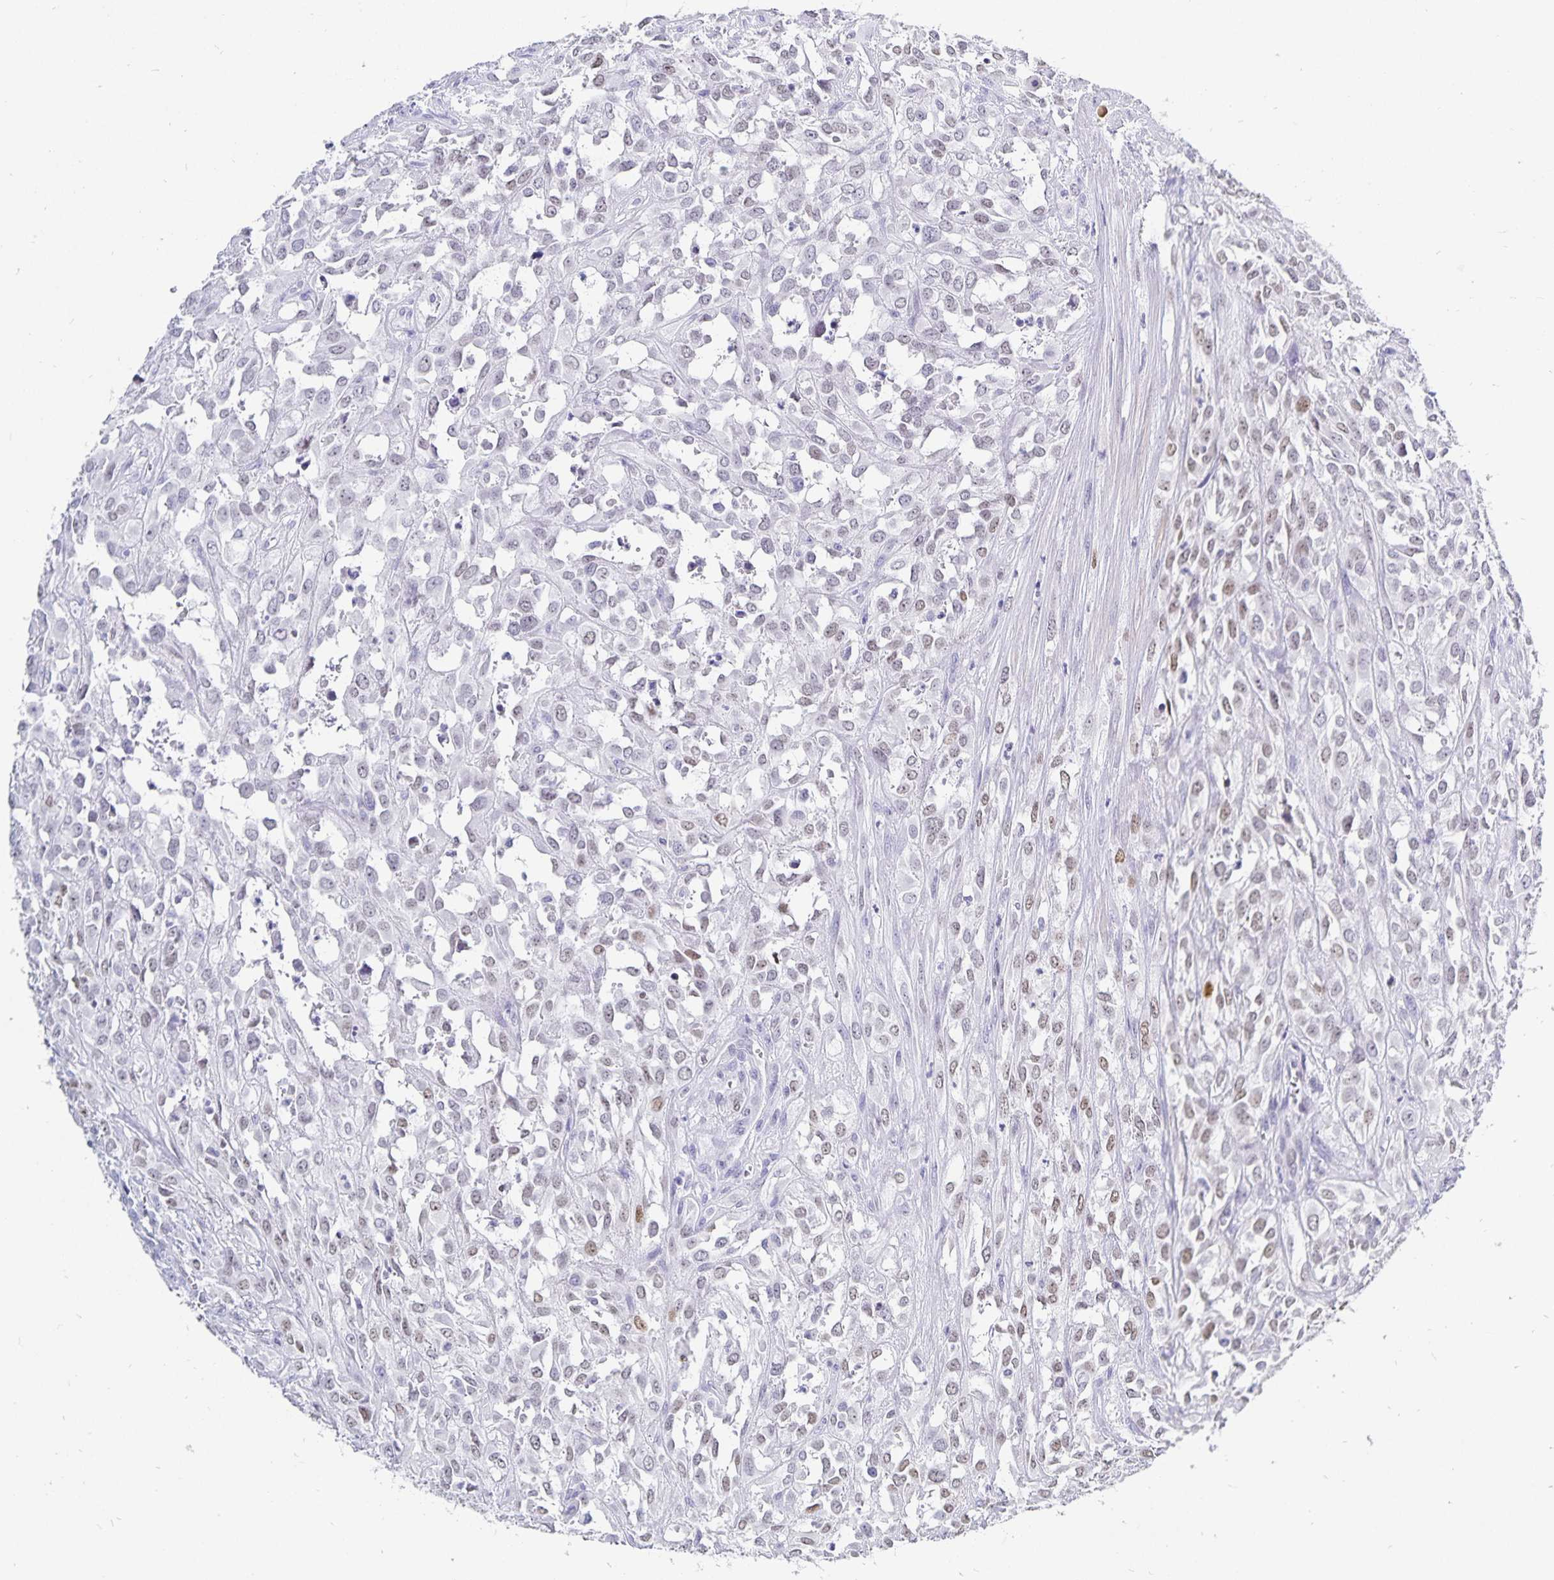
{"staining": {"intensity": "weak", "quantity": "<25%", "location": "nuclear"}, "tissue": "urothelial cancer", "cell_type": "Tumor cells", "image_type": "cancer", "snomed": [{"axis": "morphology", "description": "Urothelial carcinoma, High grade"}, {"axis": "topography", "description": "Urinary bladder"}], "caption": "DAB immunohistochemical staining of high-grade urothelial carcinoma exhibits no significant expression in tumor cells. (Brightfield microscopy of DAB immunohistochemistry at high magnification).", "gene": "HMGB3", "patient": {"sex": "male", "age": 67}}